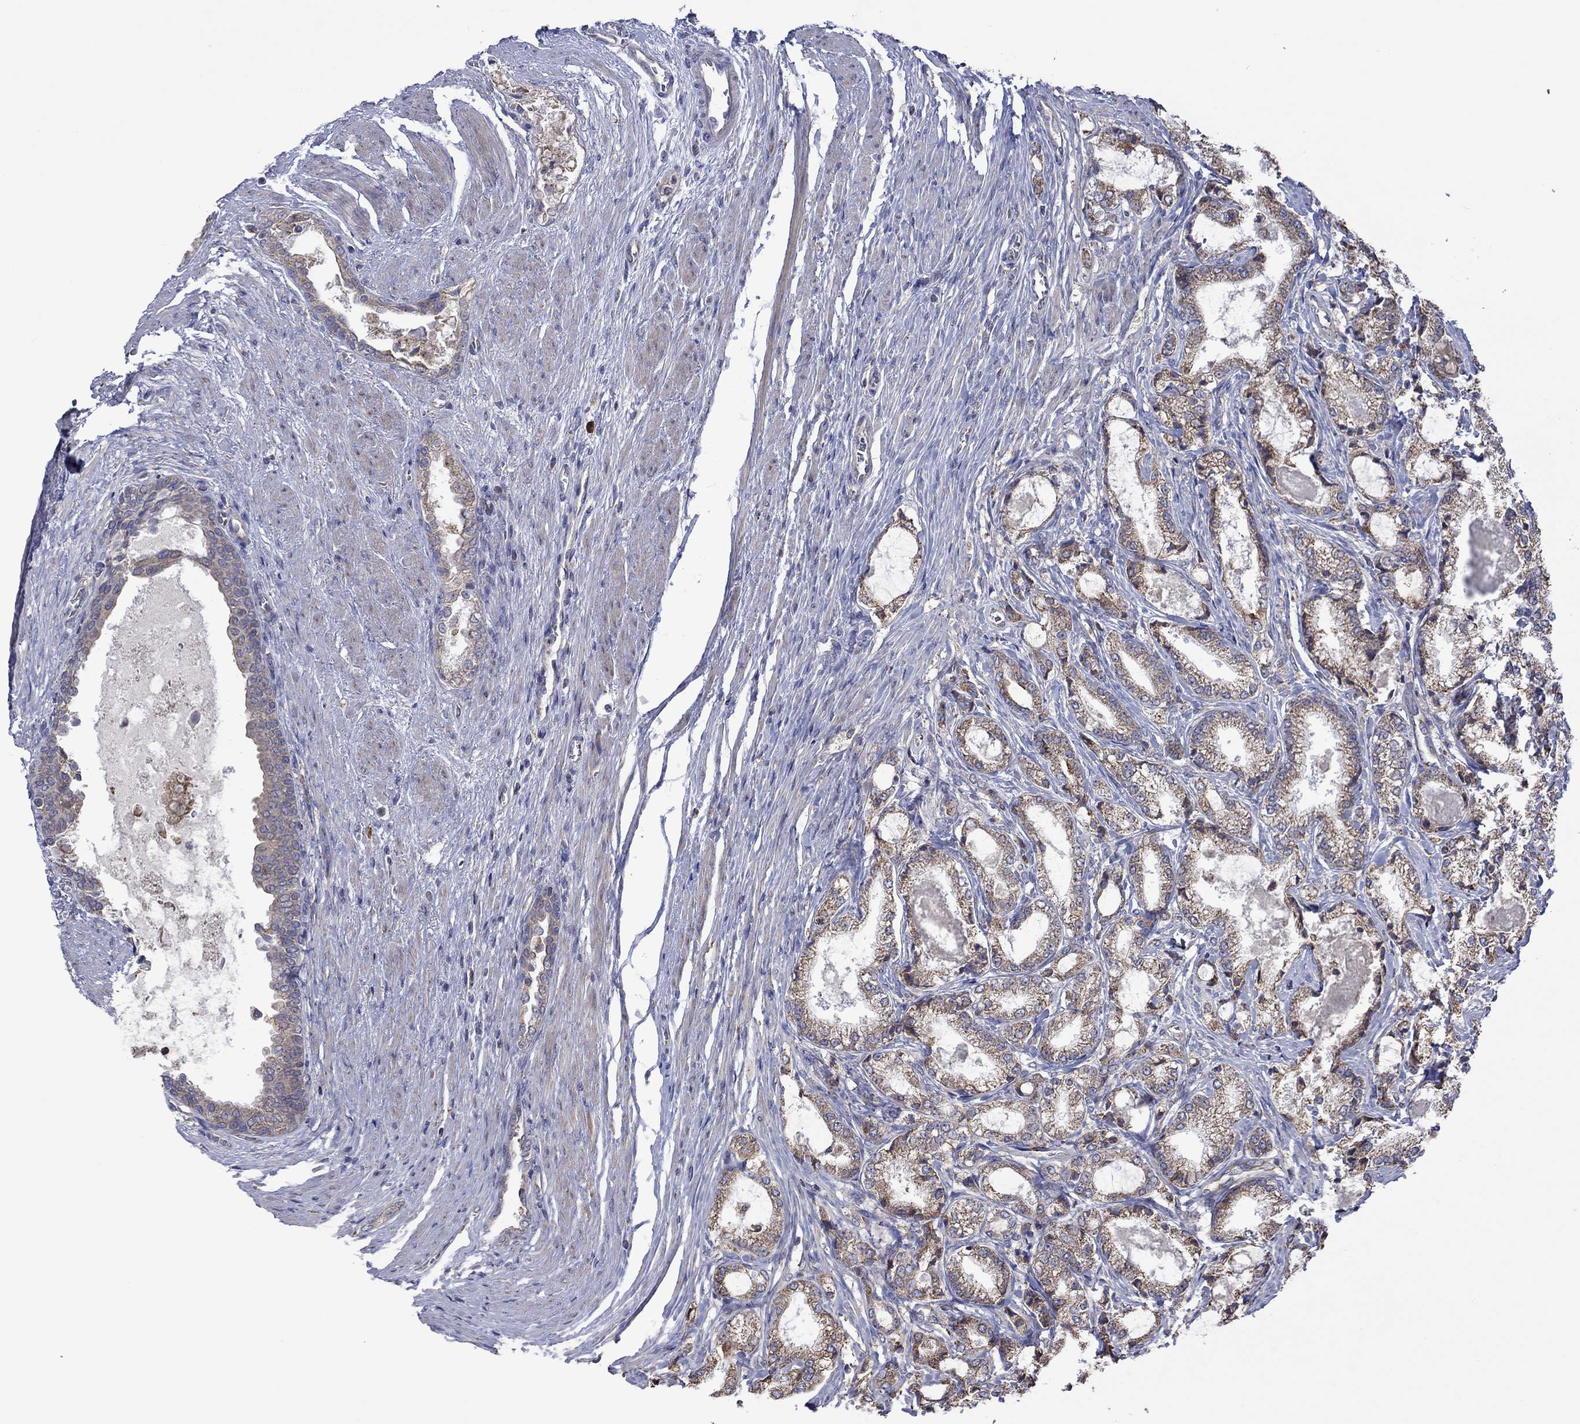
{"staining": {"intensity": "weak", "quantity": ">75%", "location": "cytoplasmic/membranous"}, "tissue": "prostate cancer", "cell_type": "Tumor cells", "image_type": "cancer", "snomed": [{"axis": "morphology", "description": "Adenocarcinoma, NOS"}, {"axis": "topography", "description": "Prostate and seminal vesicle, NOS"}, {"axis": "topography", "description": "Prostate"}], "caption": "An image showing weak cytoplasmic/membranous positivity in approximately >75% of tumor cells in prostate cancer, as visualized by brown immunohistochemical staining.", "gene": "FURIN", "patient": {"sex": "male", "age": 62}}